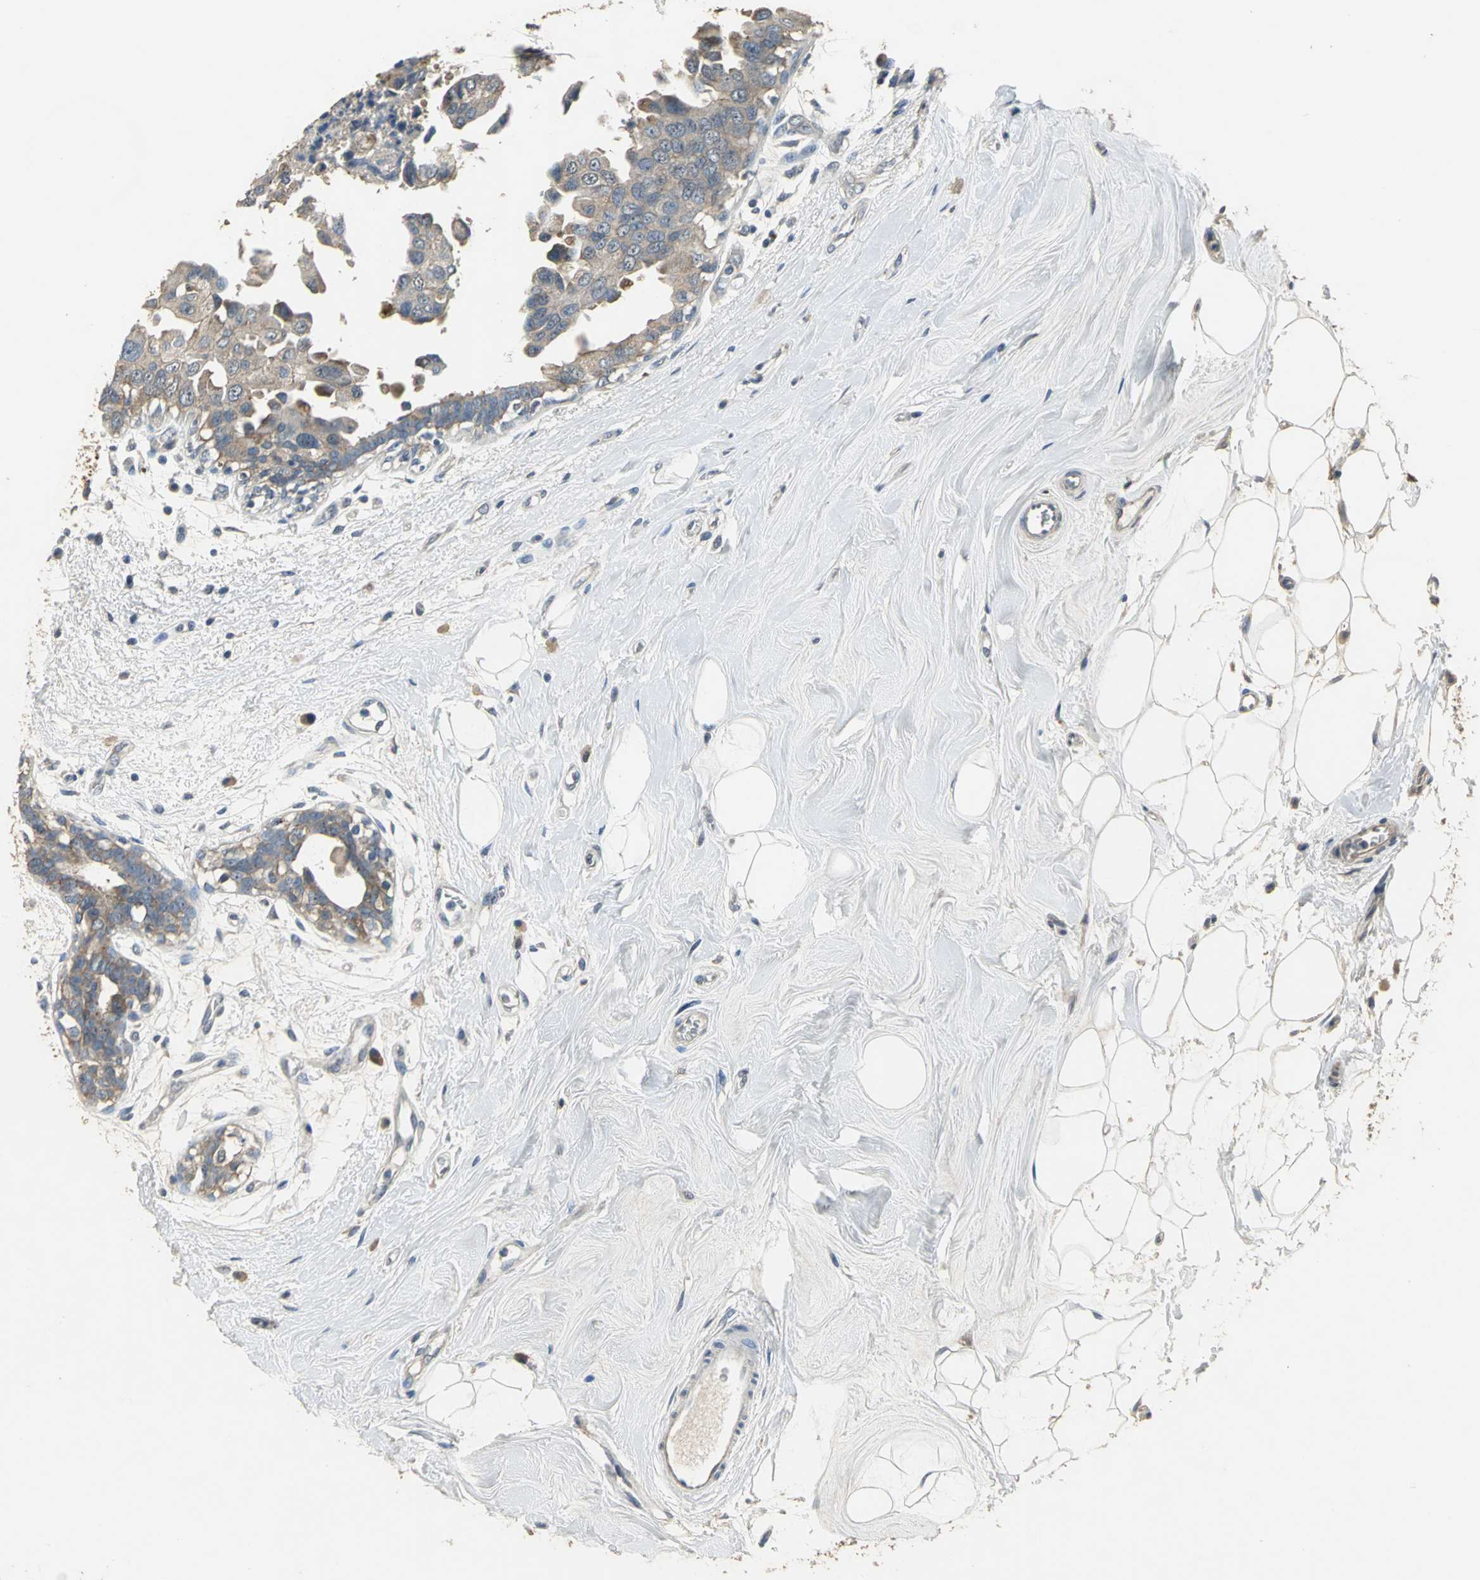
{"staining": {"intensity": "moderate", "quantity": ">75%", "location": "cytoplasmic/membranous"}, "tissue": "breast cancer", "cell_type": "Tumor cells", "image_type": "cancer", "snomed": [{"axis": "morphology", "description": "Duct carcinoma"}, {"axis": "topography", "description": "Breast"}], "caption": "Approximately >75% of tumor cells in human breast cancer (invasive ductal carcinoma) reveal moderate cytoplasmic/membranous protein staining as visualized by brown immunohistochemical staining.", "gene": "OCLN", "patient": {"sex": "female", "age": 40}}